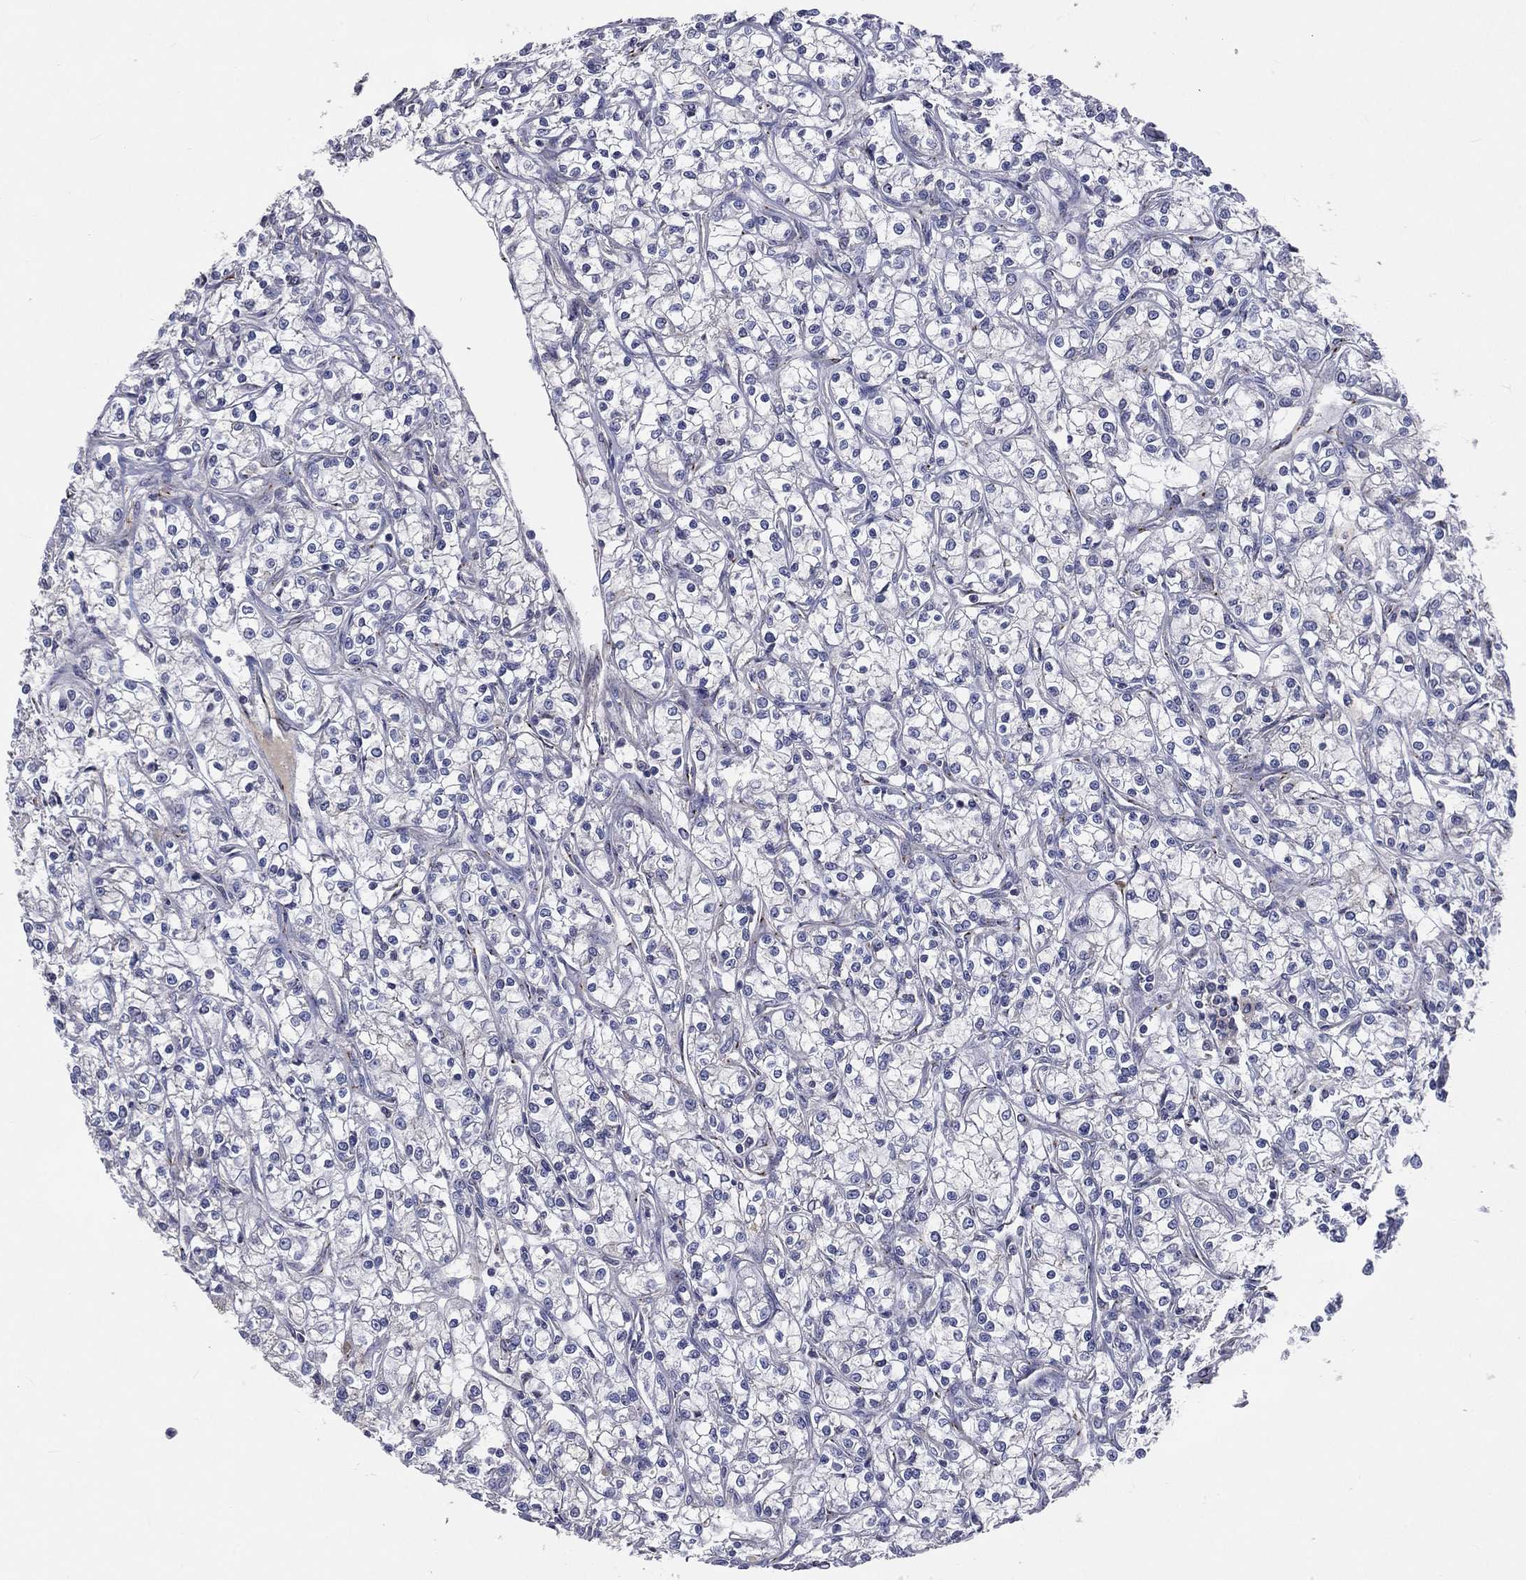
{"staining": {"intensity": "negative", "quantity": "none", "location": "none"}, "tissue": "renal cancer", "cell_type": "Tumor cells", "image_type": "cancer", "snomed": [{"axis": "morphology", "description": "Adenocarcinoma, NOS"}, {"axis": "topography", "description": "Kidney"}], "caption": "Immunohistochemical staining of human adenocarcinoma (renal) reveals no significant positivity in tumor cells.", "gene": "CROCC", "patient": {"sex": "female", "age": 59}}